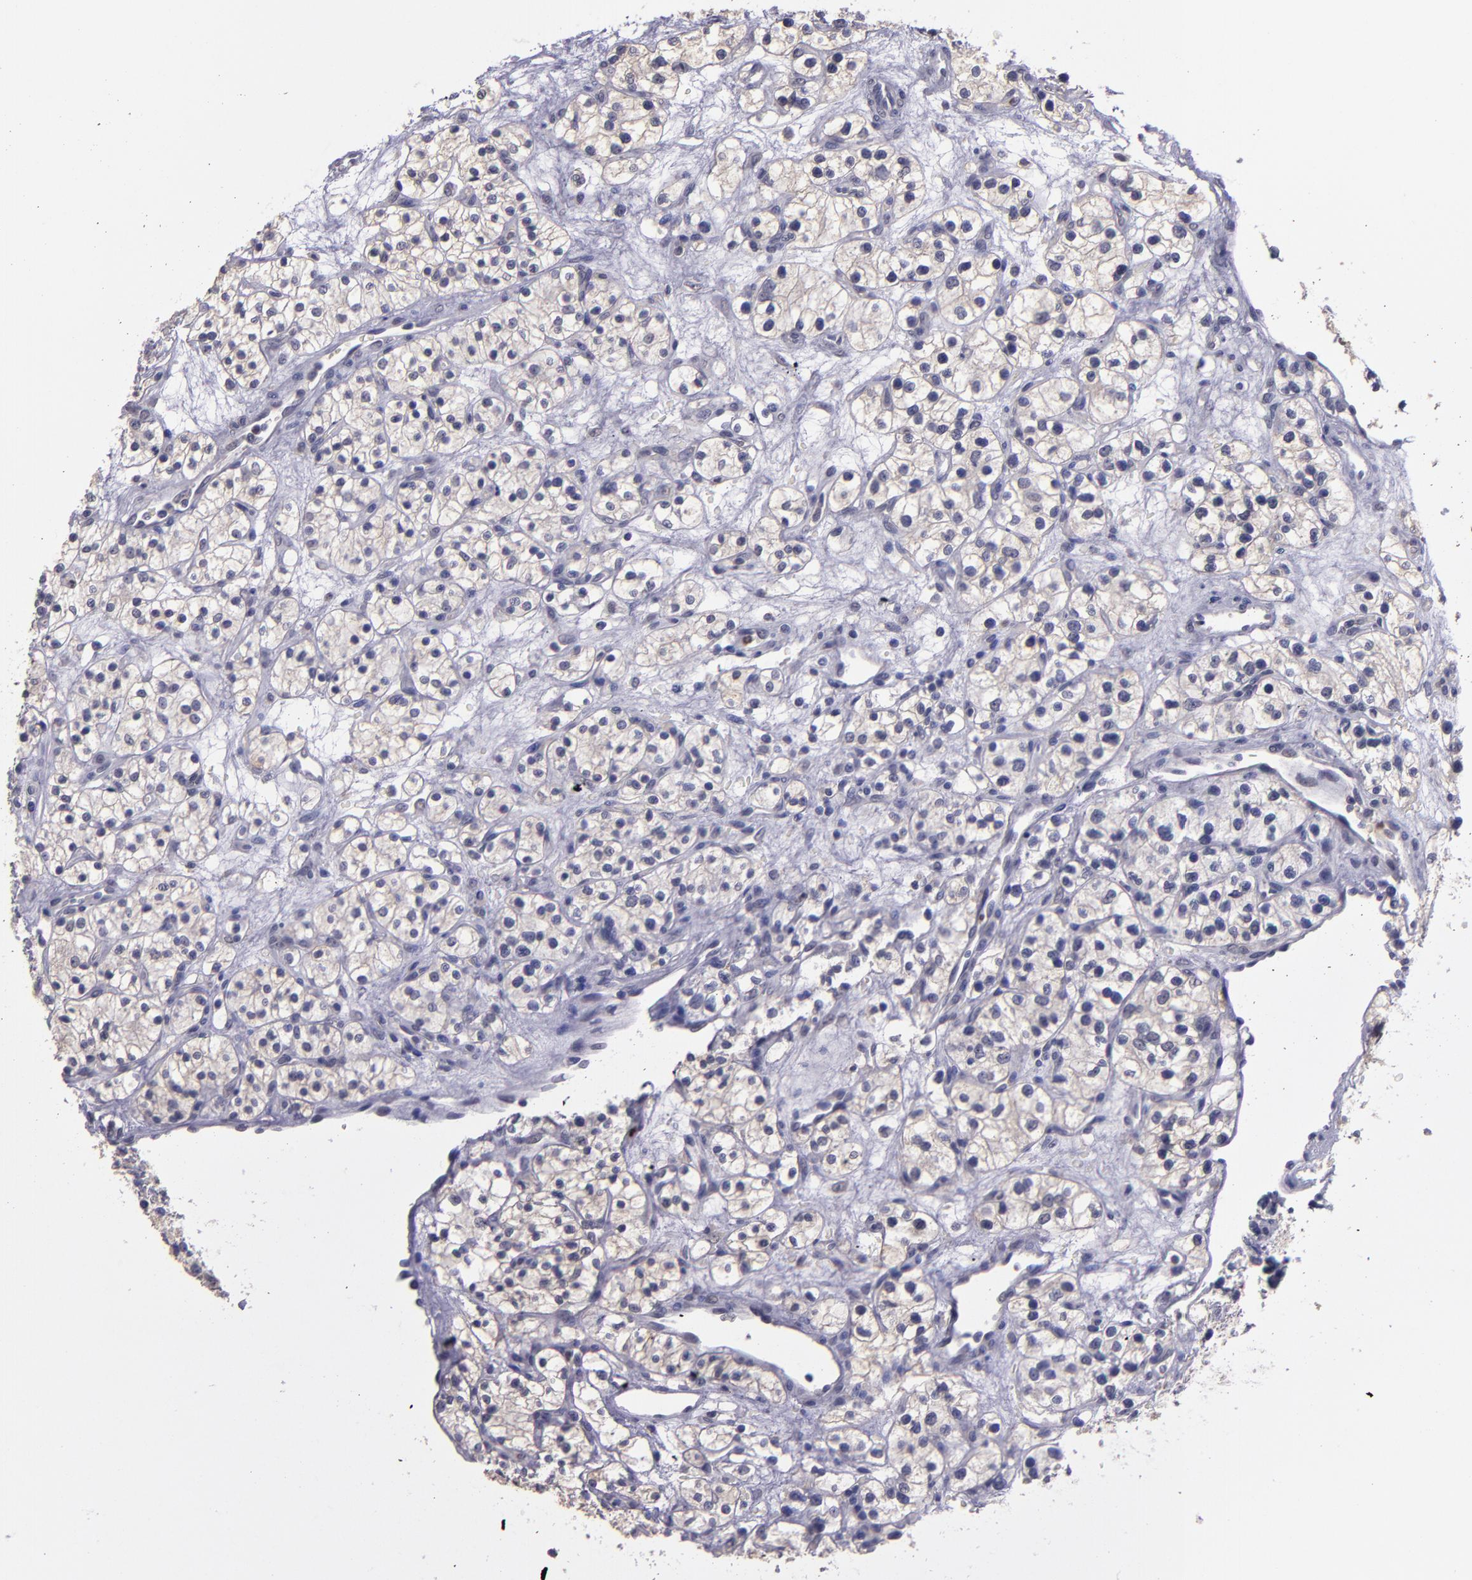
{"staining": {"intensity": "negative", "quantity": "none", "location": "none"}, "tissue": "renal cancer", "cell_type": "Tumor cells", "image_type": "cancer", "snomed": [{"axis": "morphology", "description": "Adenocarcinoma, NOS"}, {"axis": "topography", "description": "Kidney"}], "caption": "Tumor cells show no significant staining in adenocarcinoma (renal).", "gene": "CEBPE", "patient": {"sex": "female", "age": 60}}